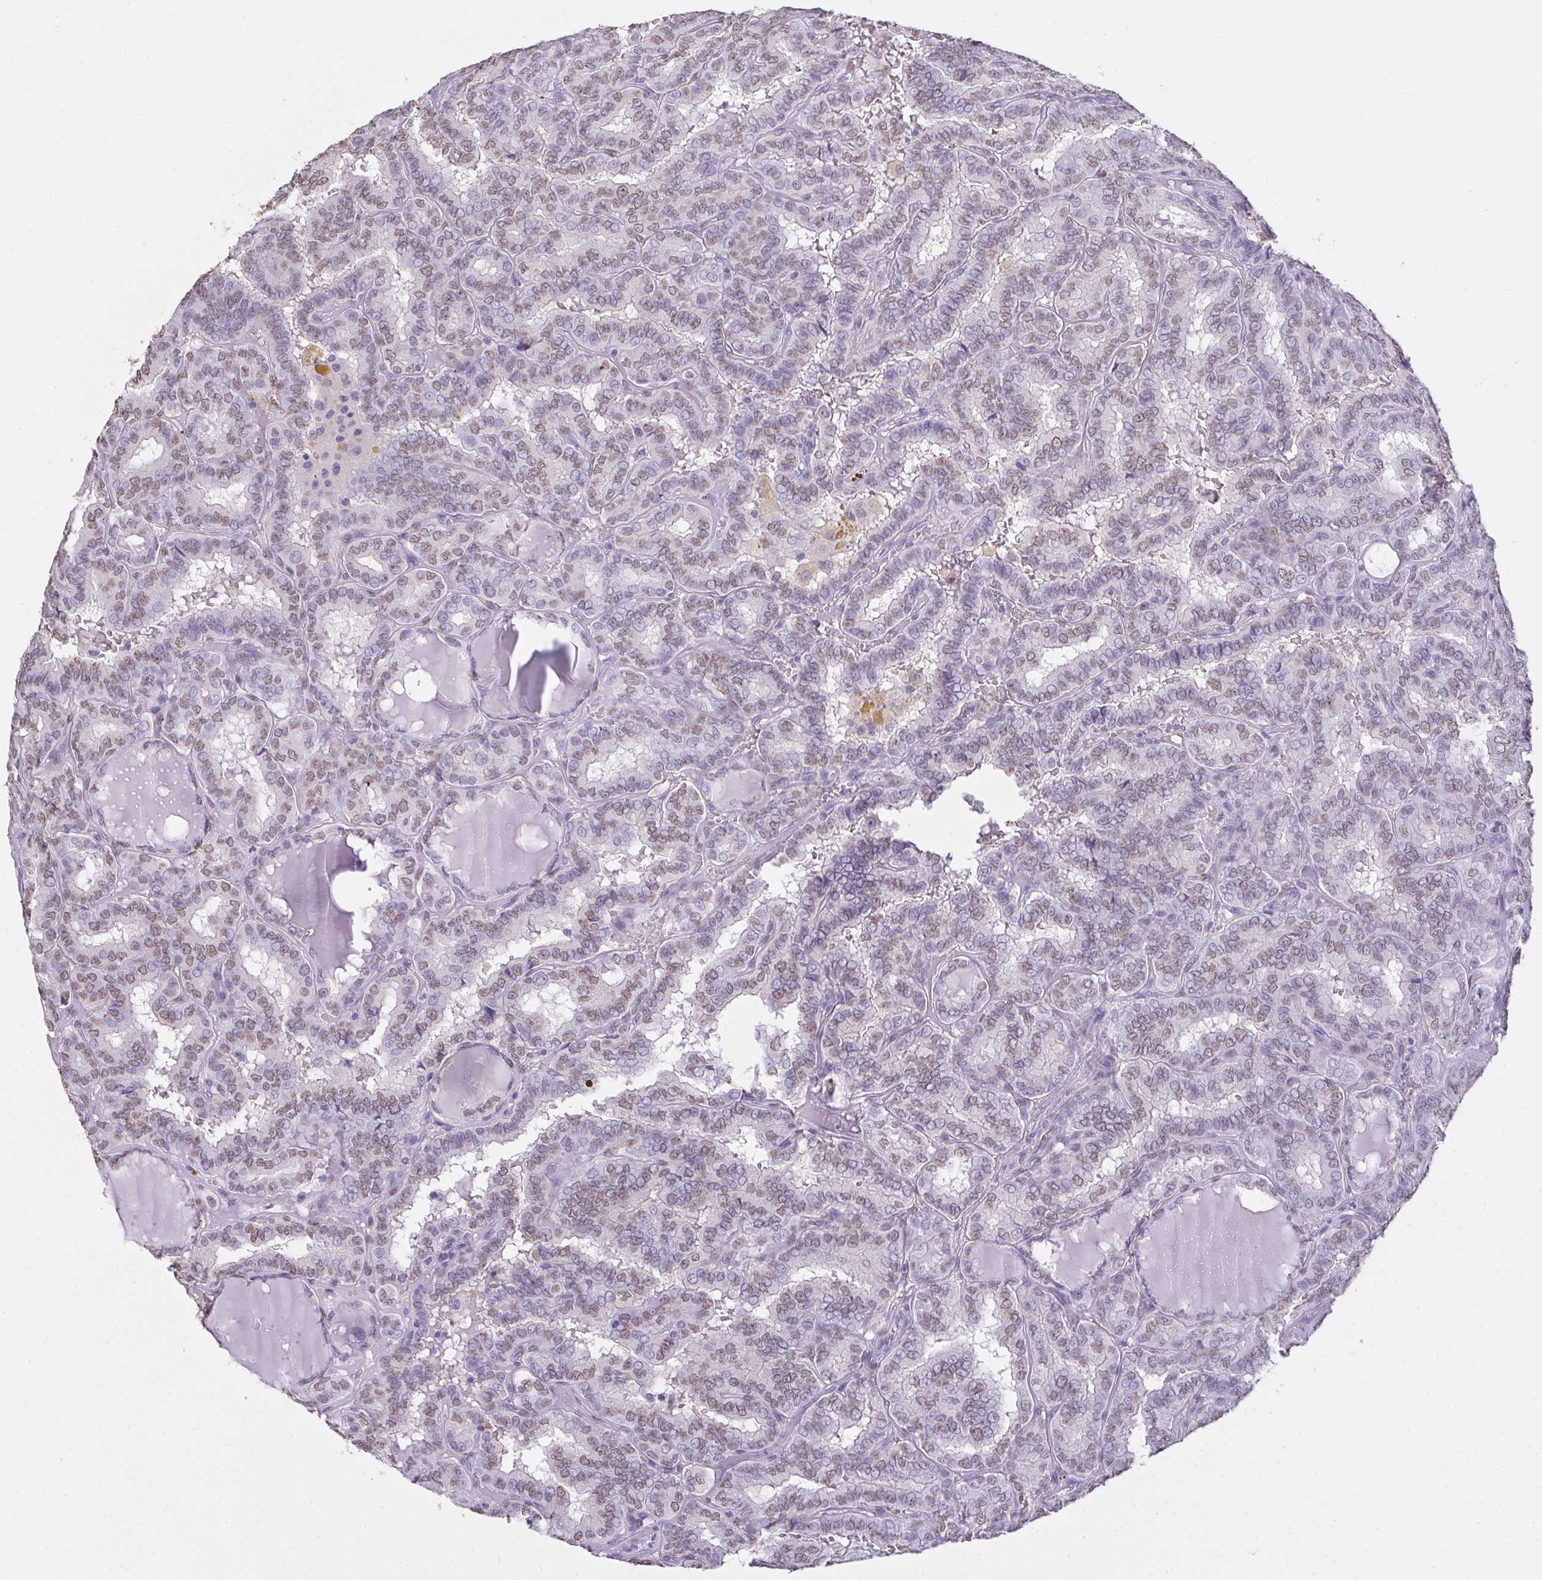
{"staining": {"intensity": "weak", "quantity": "25%-75%", "location": "nuclear"}, "tissue": "thyroid cancer", "cell_type": "Tumor cells", "image_type": "cancer", "snomed": [{"axis": "morphology", "description": "Papillary adenocarcinoma, NOS"}, {"axis": "topography", "description": "Thyroid gland"}], "caption": "An immunohistochemistry histopathology image of tumor tissue is shown. Protein staining in brown highlights weak nuclear positivity in thyroid cancer (papillary adenocarcinoma) within tumor cells. The protein is shown in brown color, while the nuclei are stained blue.", "gene": "SEMA6B", "patient": {"sex": "female", "age": 46}}